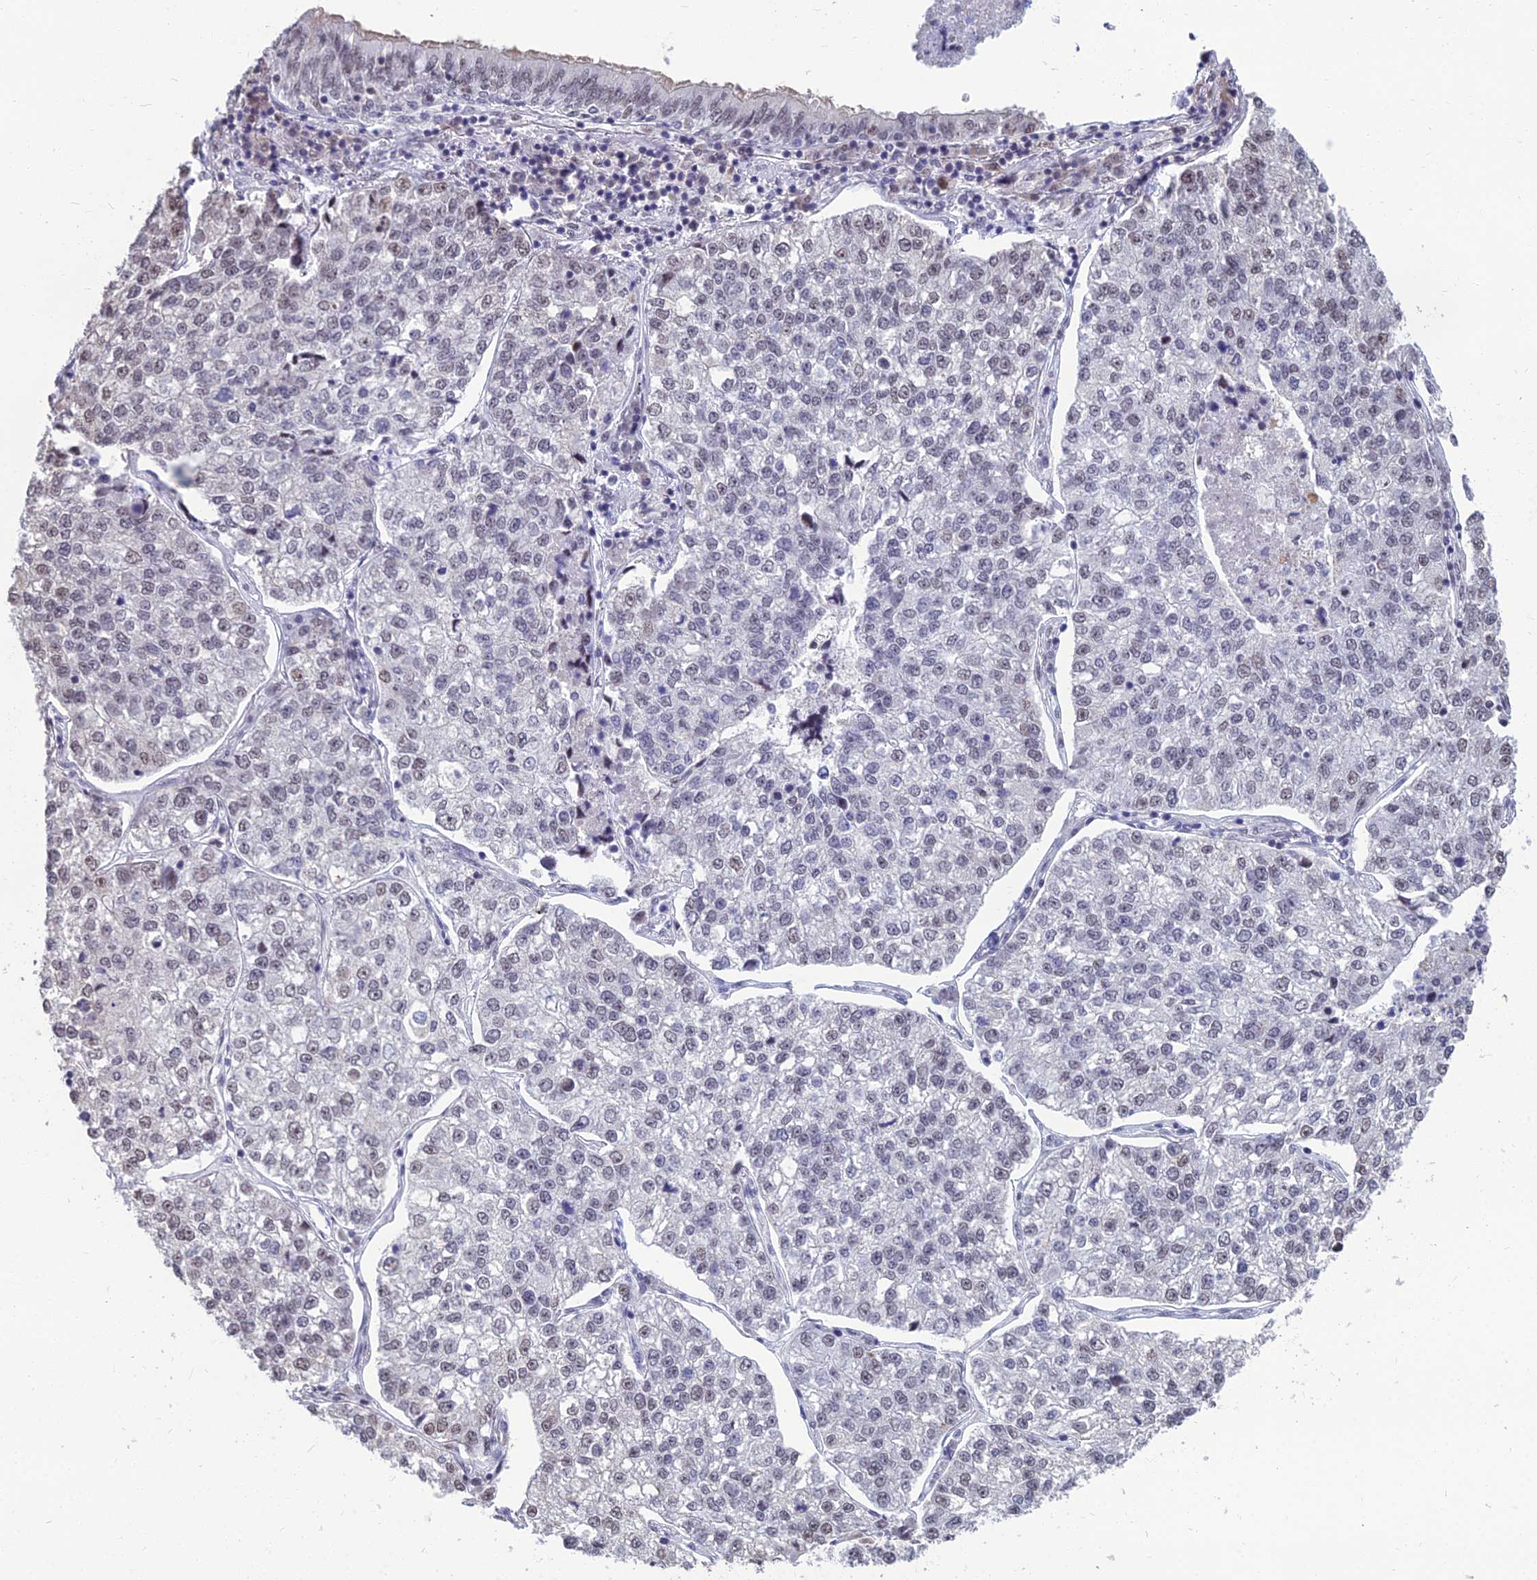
{"staining": {"intensity": "weak", "quantity": "<25%", "location": "nuclear"}, "tissue": "lung cancer", "cell_type": "Tumor cells", "image_type": "cancer", "snomed": [{"axis": "morphology", "description": "Adenocarcinoma, NOS"}, {"axis": "topography", "description": "Lung"}], "caption": "A high-resolution photomicrograph shows immunohistochemistry (IHC) staining of lung cancer (adenocarcinoma), which exhibits no significant staining in tumor cells.", "gene": "SRSF7", "patient": {"sex": "male", "age": 49}}